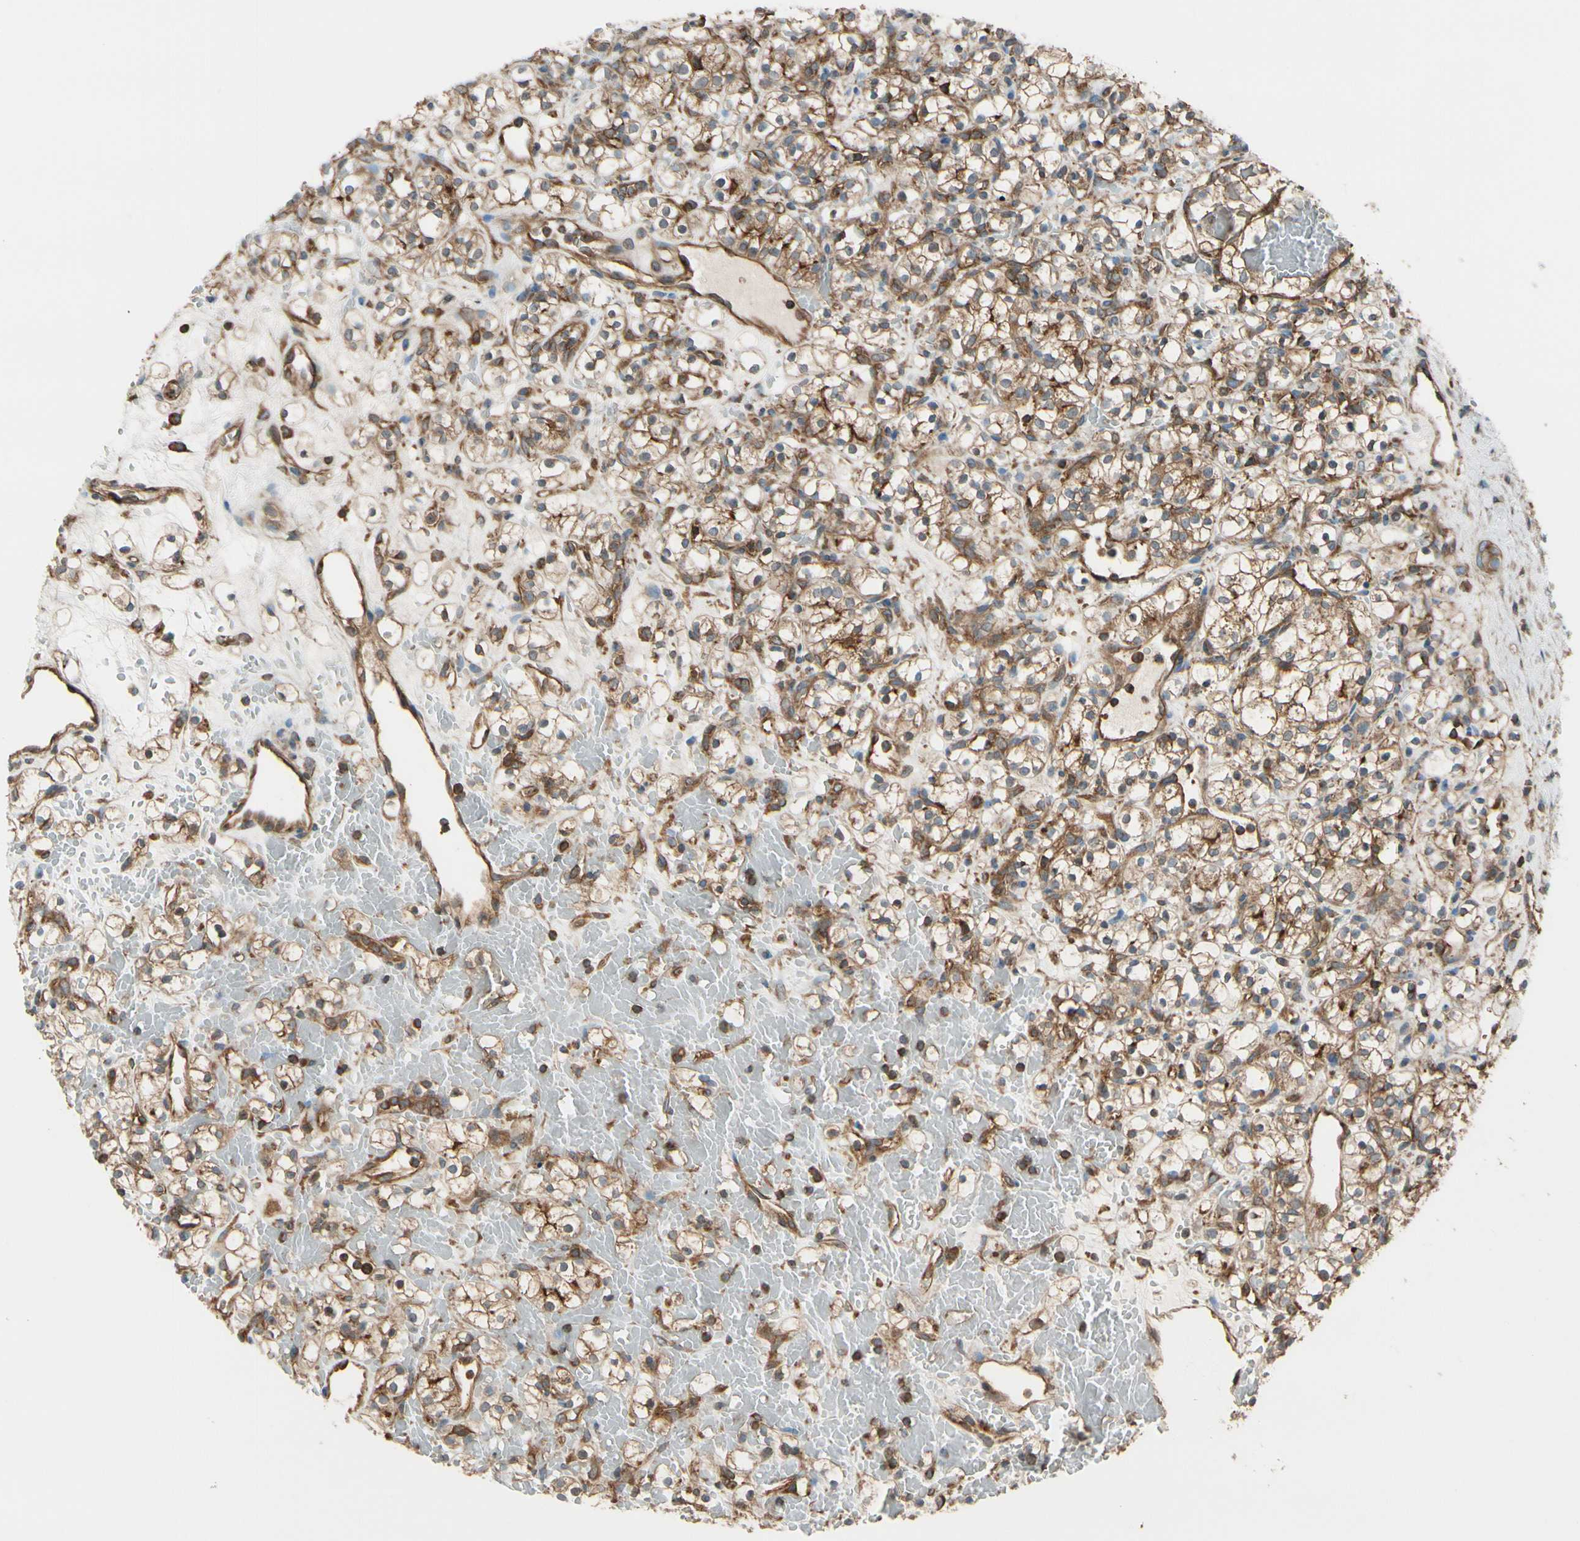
{"staining": {"intensity": "moderate", "quantity": "25%-75%", "location": "cytoplasmic/membranous"}, "tissue": "renal cancer", "cell_type": "Tumor cells", "image_type": "cancer", "snomed": [{"axis": "morphology", "description": "Adenocarcinoma, NOS"}, {"axis": "topography", "description": "Kidney"}], "caption": "Human renal cancer stained with a brown dye demonstrates moderate cytoplasmic/membranous positive expression in about 25%-75% of tumor cells.", "gene": "EPS15", "patient": {"sex": "female", "age": 60}}